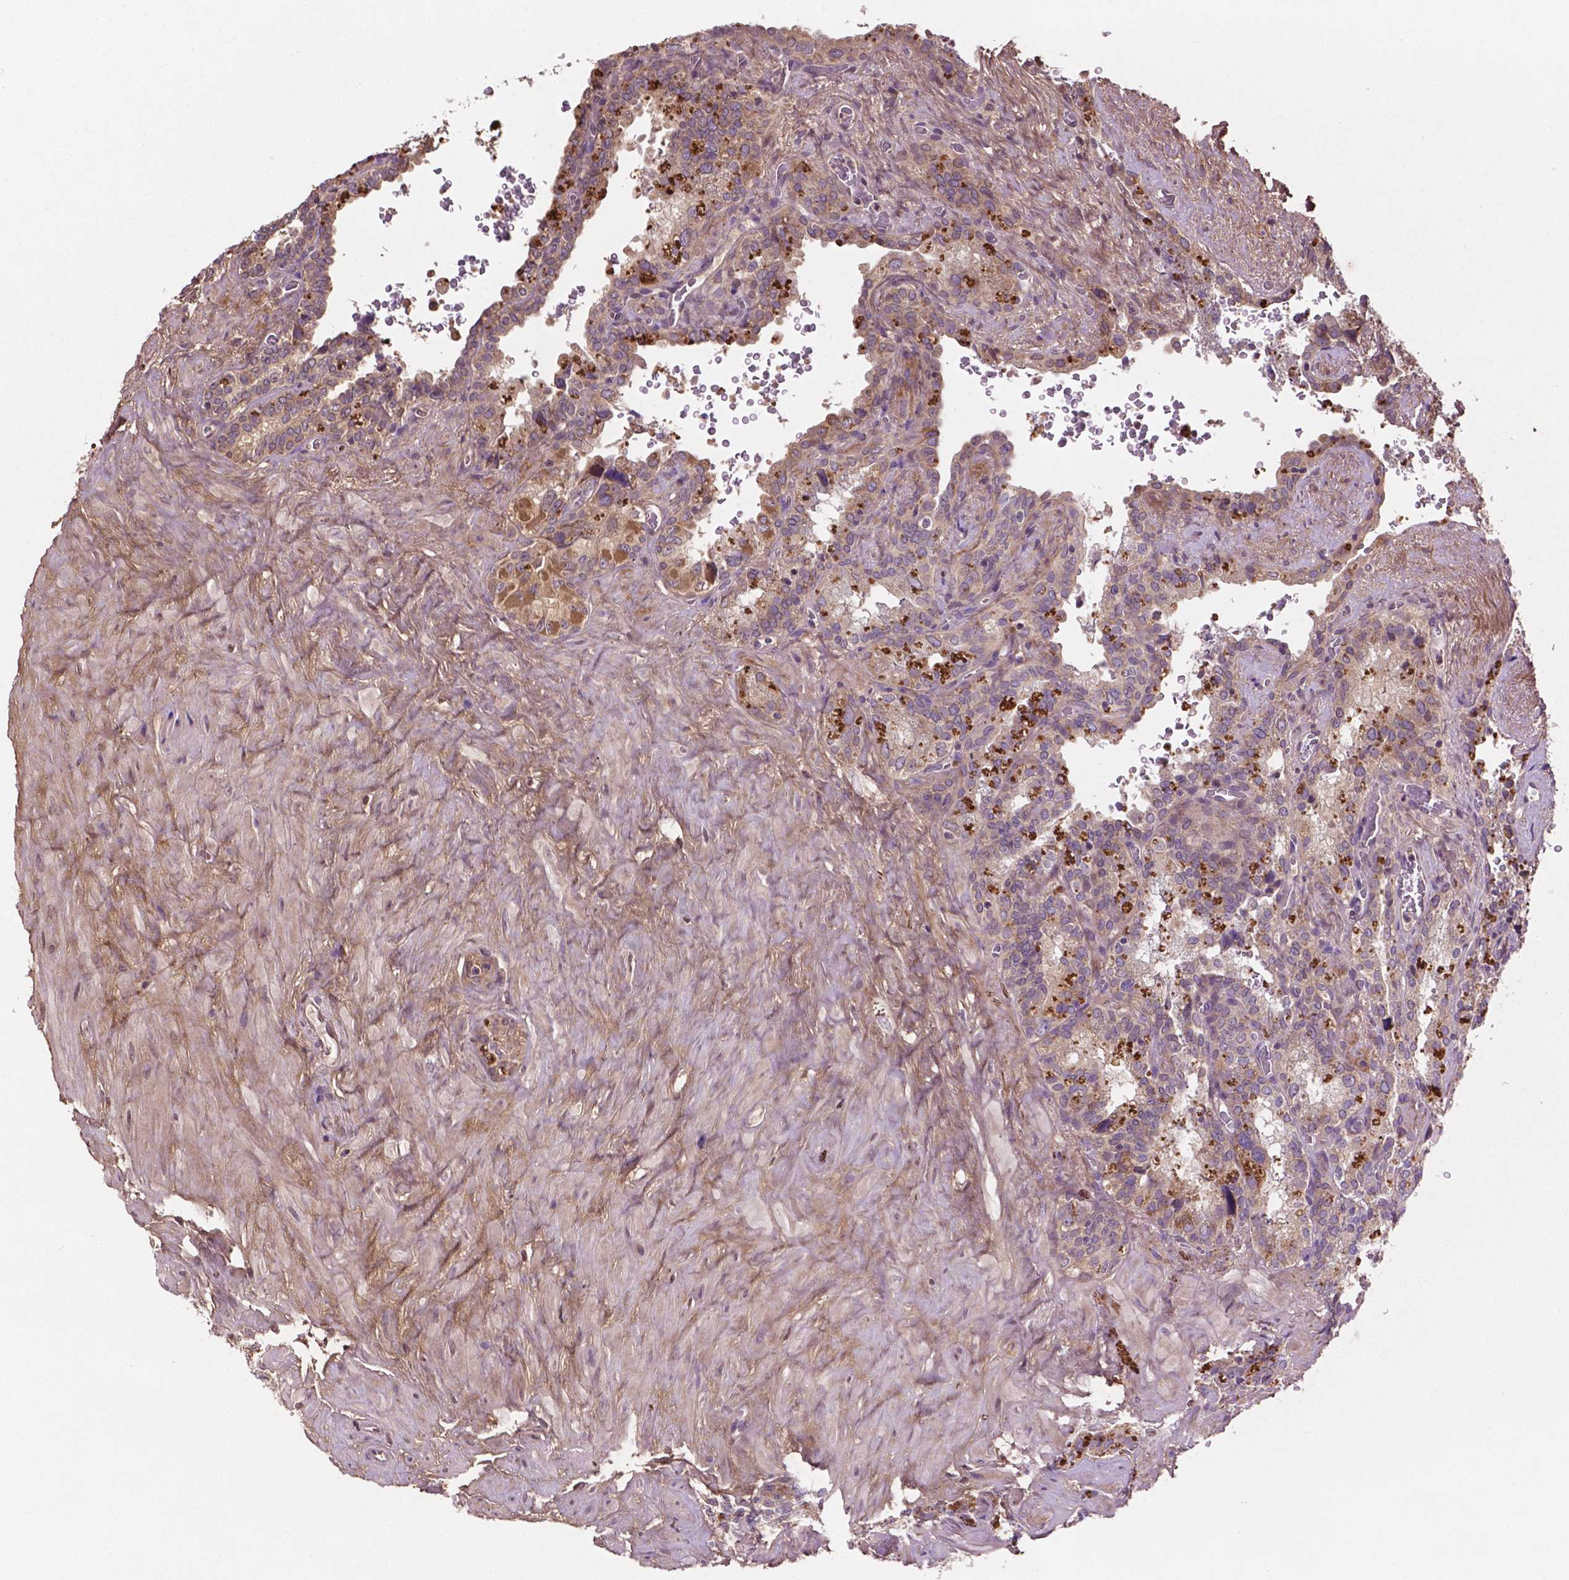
{"staining": {"intensity": "weak", "quantity": "25%-75%", "location": "cytoplasmic/membranous"}, "tissue": "seminal vesicle", "cell_type": "Glandular cells", "image_type": "normal", "snomed": [{"axis": "morphology", "description": "Normal tissue, NOS"}, {"axis": "topography", "description": "Prostate"}, {"axis": "topography", "description": "Seminal veicle"}], "caption": "Immunohistochemistry (IHC) micrograph of benign human seminal vesicle stained for a protein (brown), which shows low levels of weak cytoplasmic/membranous positivity in about 25%-75% of glandular cells.", "gene": "GJA9", "patient": {"sex": "male", "age": 71}}